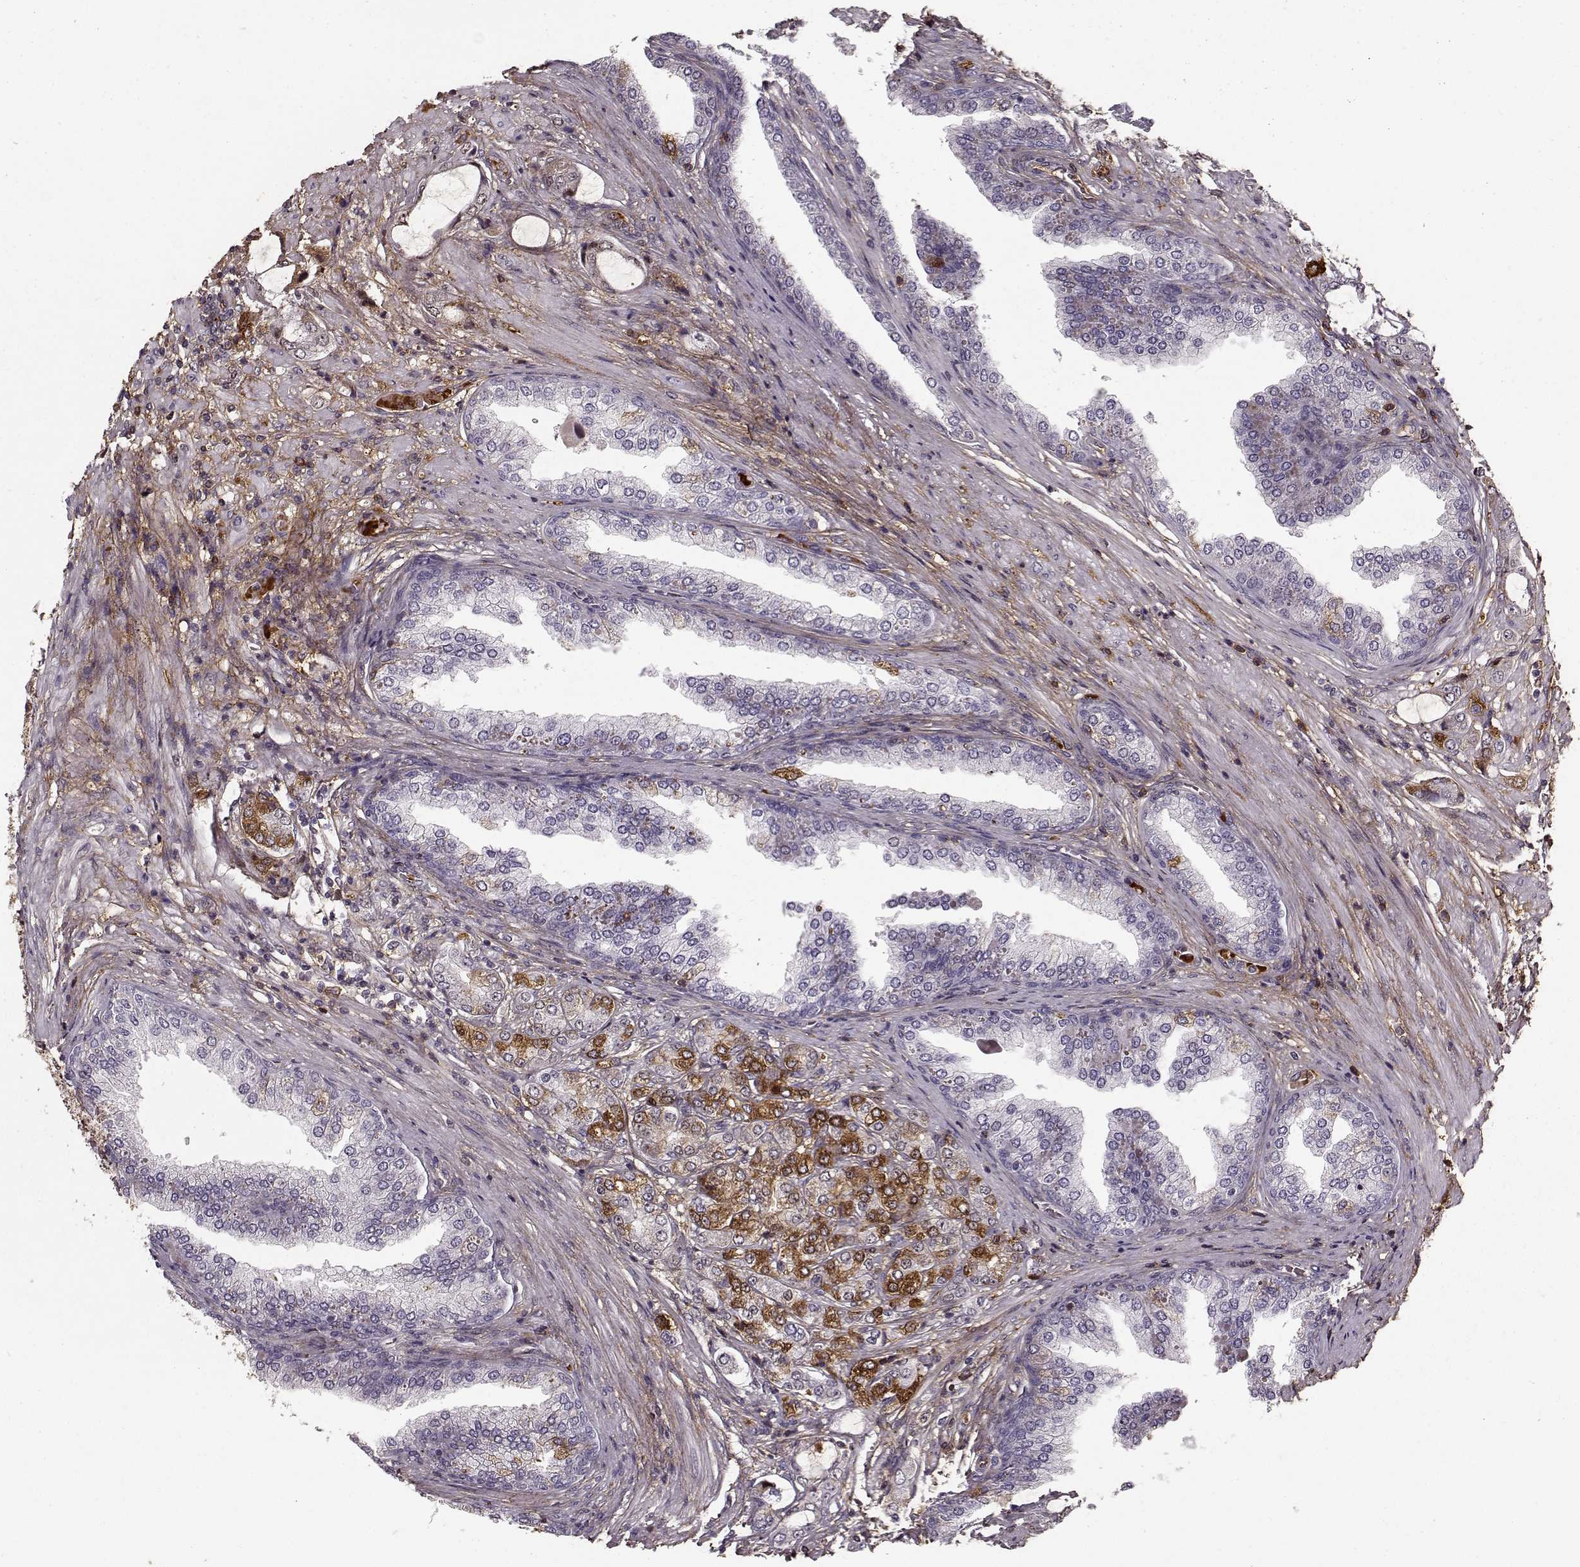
{"staining": {"intensity": "strong", "quantity": "<25%", "location": "cytoplasmic/membranous"}, "tissue": "prostate cancer", "cell_type": "Tumor cells", "image_type": "cancer", "snomed": [{"axis": "morphology", "description": "Adenocarcinoma, NOS"}, {"axis": "topography", "description": "Prostate"}], "caption": "Prostate cancer stained with a brown dye reveals strong cytoplasmic/membranous positive staining in approximately <25% of tumor cells.", "gene": "LUM", "patient": {"sex": "male", "age": 63}}